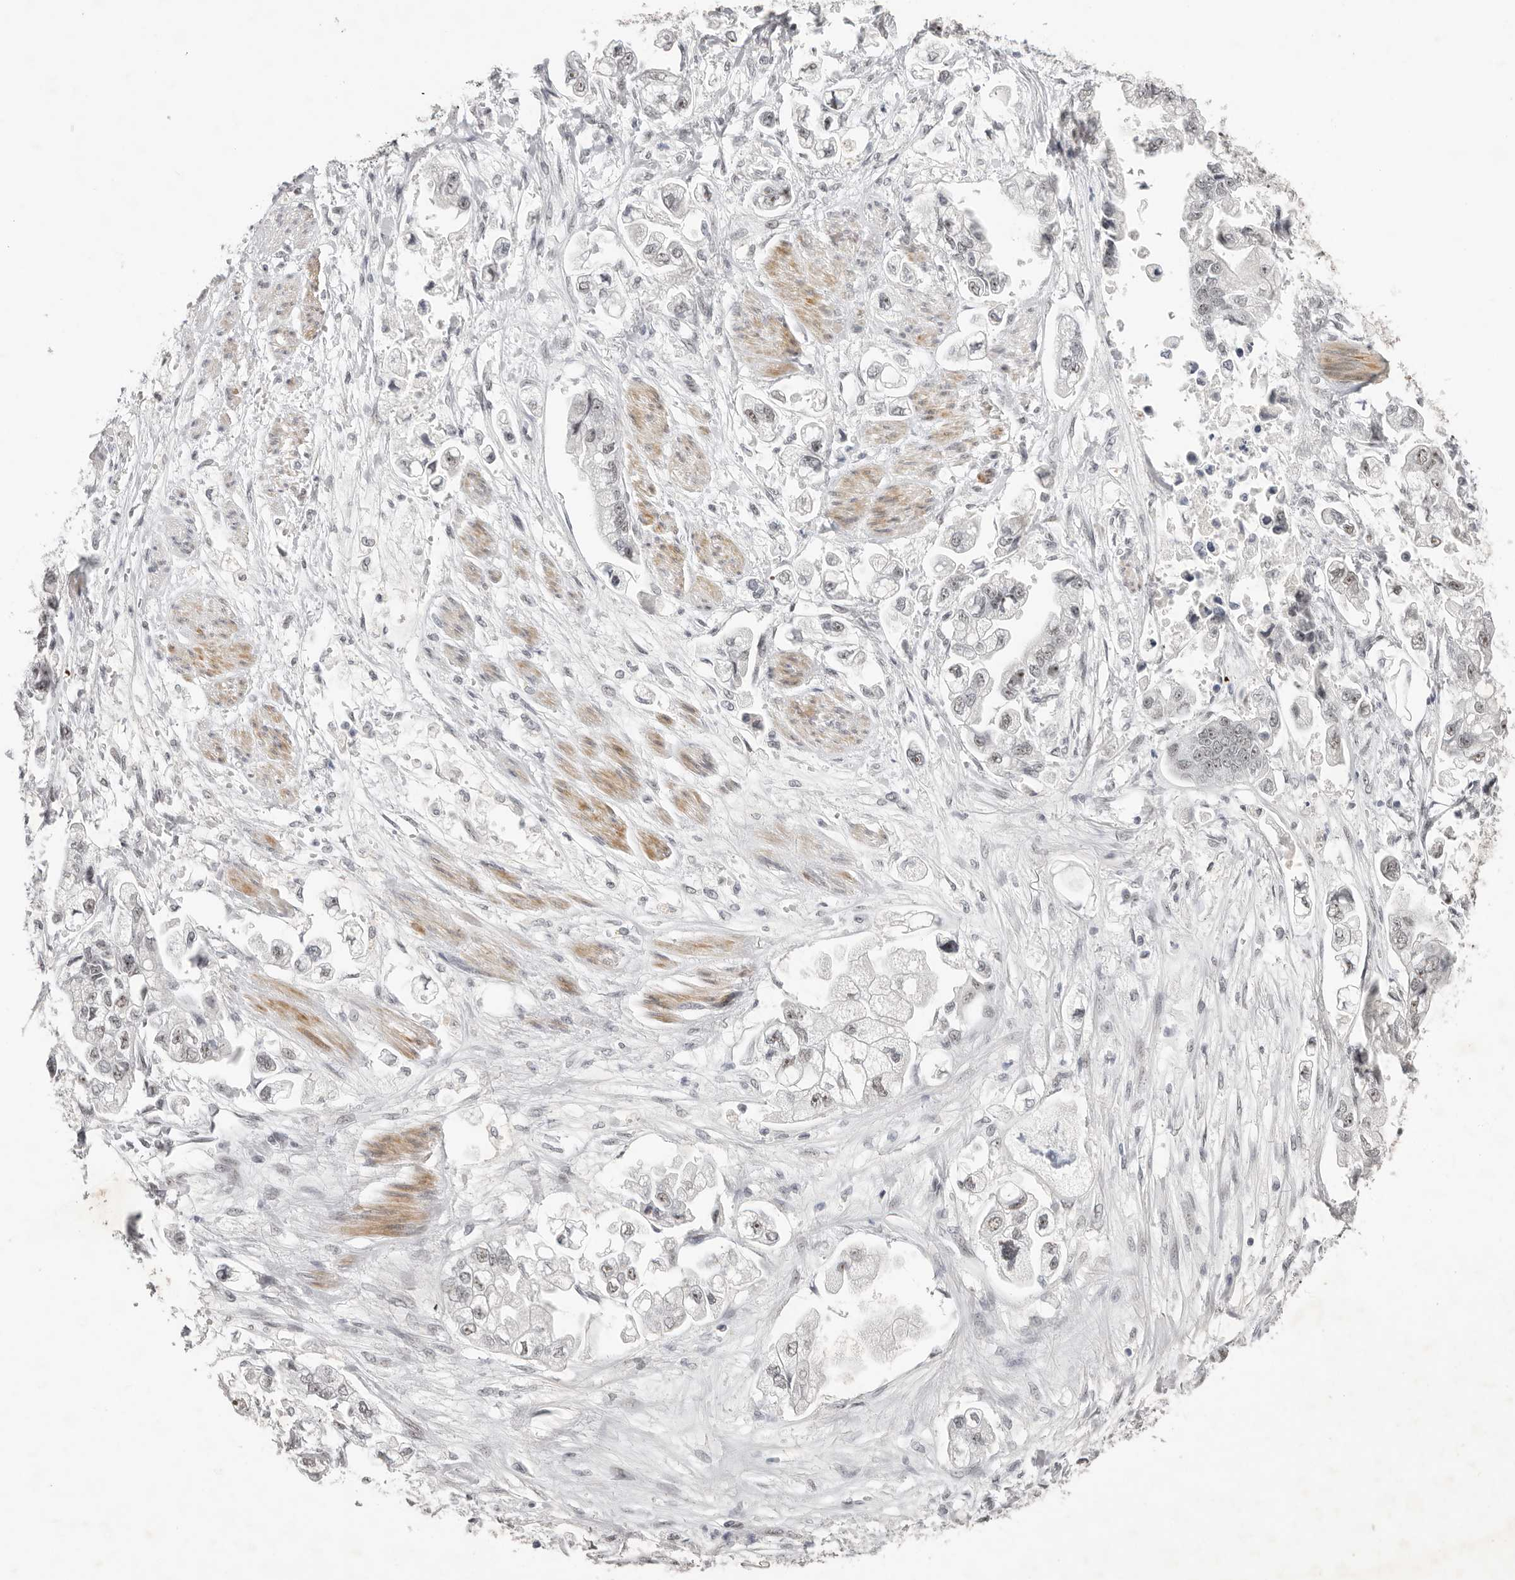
{"staining": {"intensity": "negative", "quantity": "none", "location": "none"}, "tissue": "stomach cancer", "cell_type": "Tumor cells", "image_type": "cancer", "snomed": [{"axis": "morphology", "description": "Adenocarcinoma, NOS"}, {"axis": "topography", "description": "Stomach"}], "caption": "DAB (3,3'-diaminobenzidine) immunohistochemical staining of stomach cancer (adenocarcinoma) displays no significant expression in tumor cells.", "gene": "LARP7", "patient": {"sex": "male", "age": 62}}